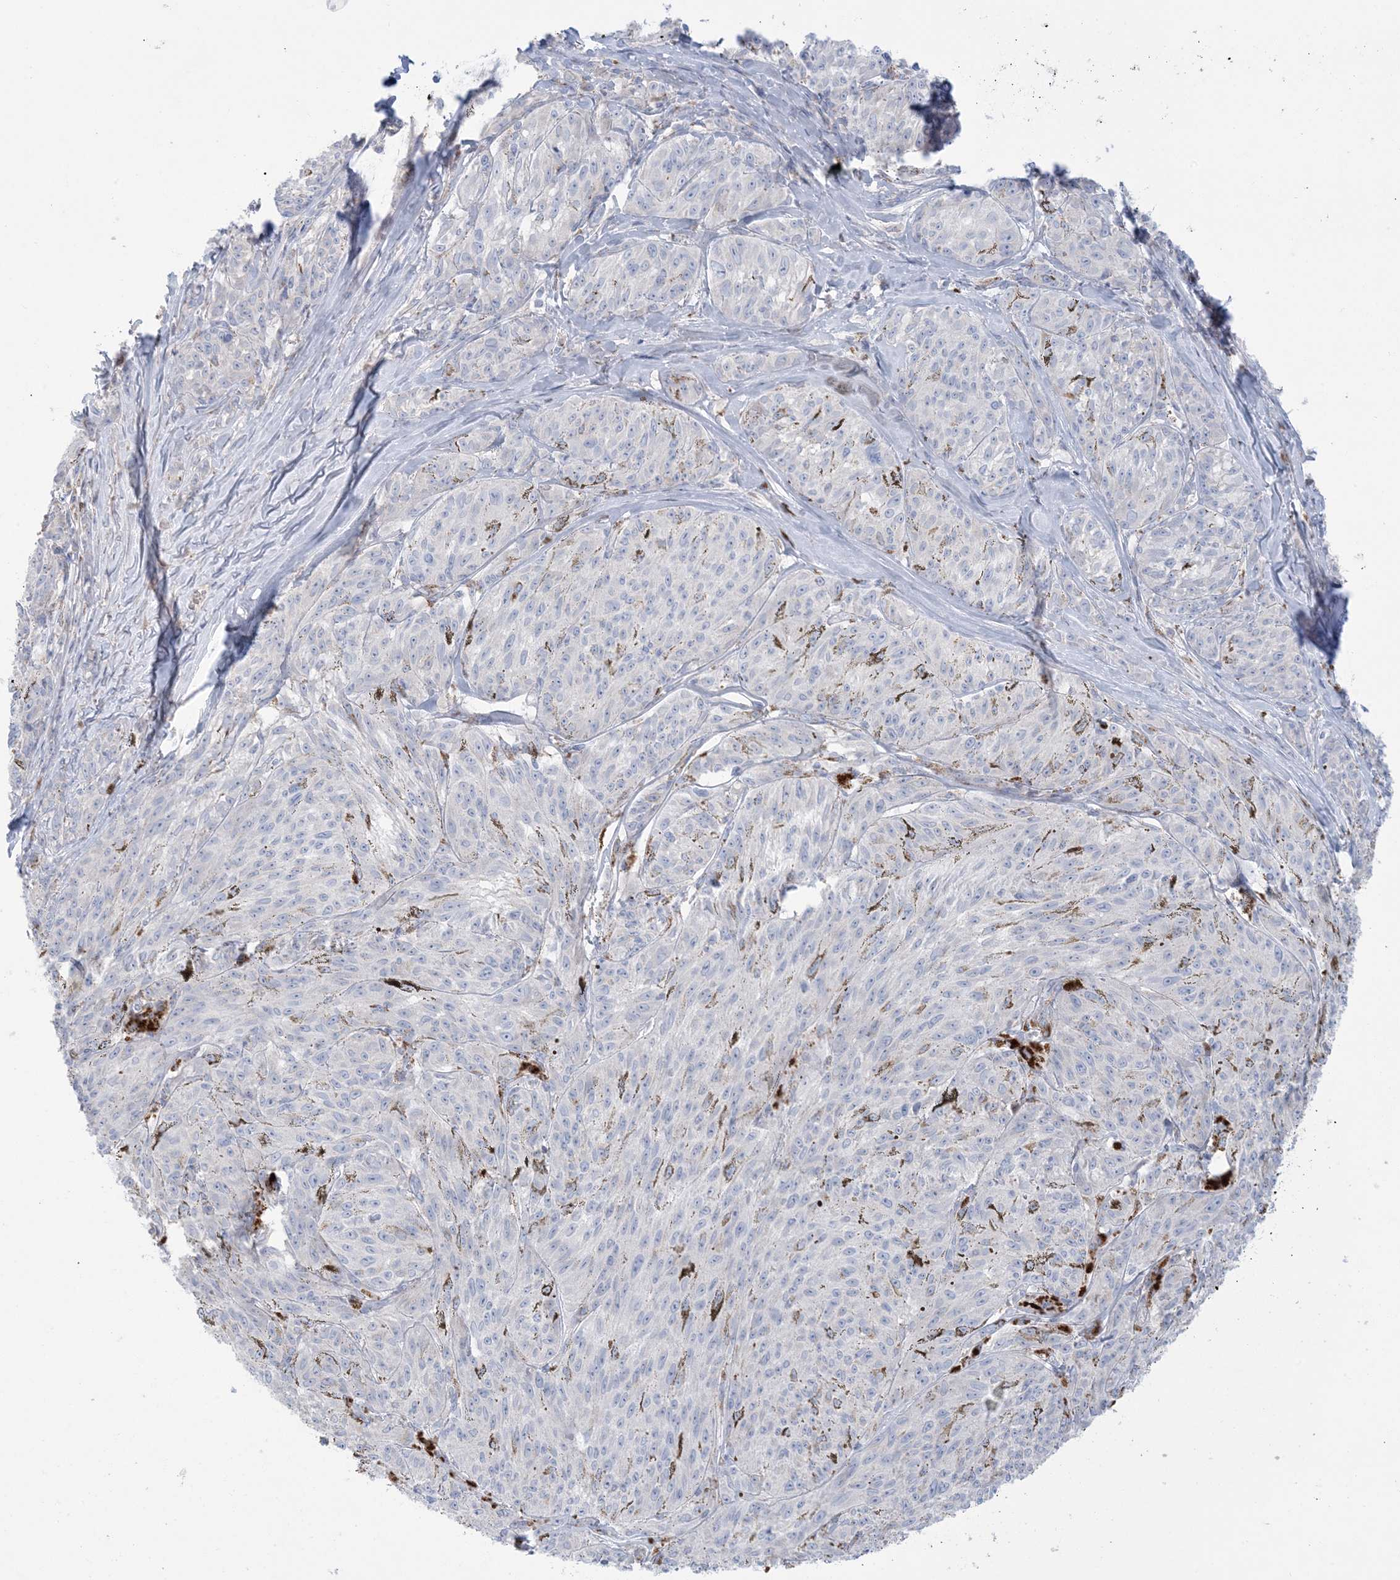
{"staining": {"intensity": "negative", "quantity": "none", "location": "none"}, "tissue": "melanoma", "cell_type": "Tumor cells", "image_type": "cancer", "snomed": [{"axis": "morphology", "description": "Malignant melanoma, NOS"}, {"axis": "topography", "description": "Skin"}], "caption": "This is a micrograph of IHC staining of melanoma, which shows no expression in tumor cells. (DAB immunohistochemistry with hematoxylin counter stain).", "gene": "KCTD6", "patient": {"sex": "female", "age": 72}}